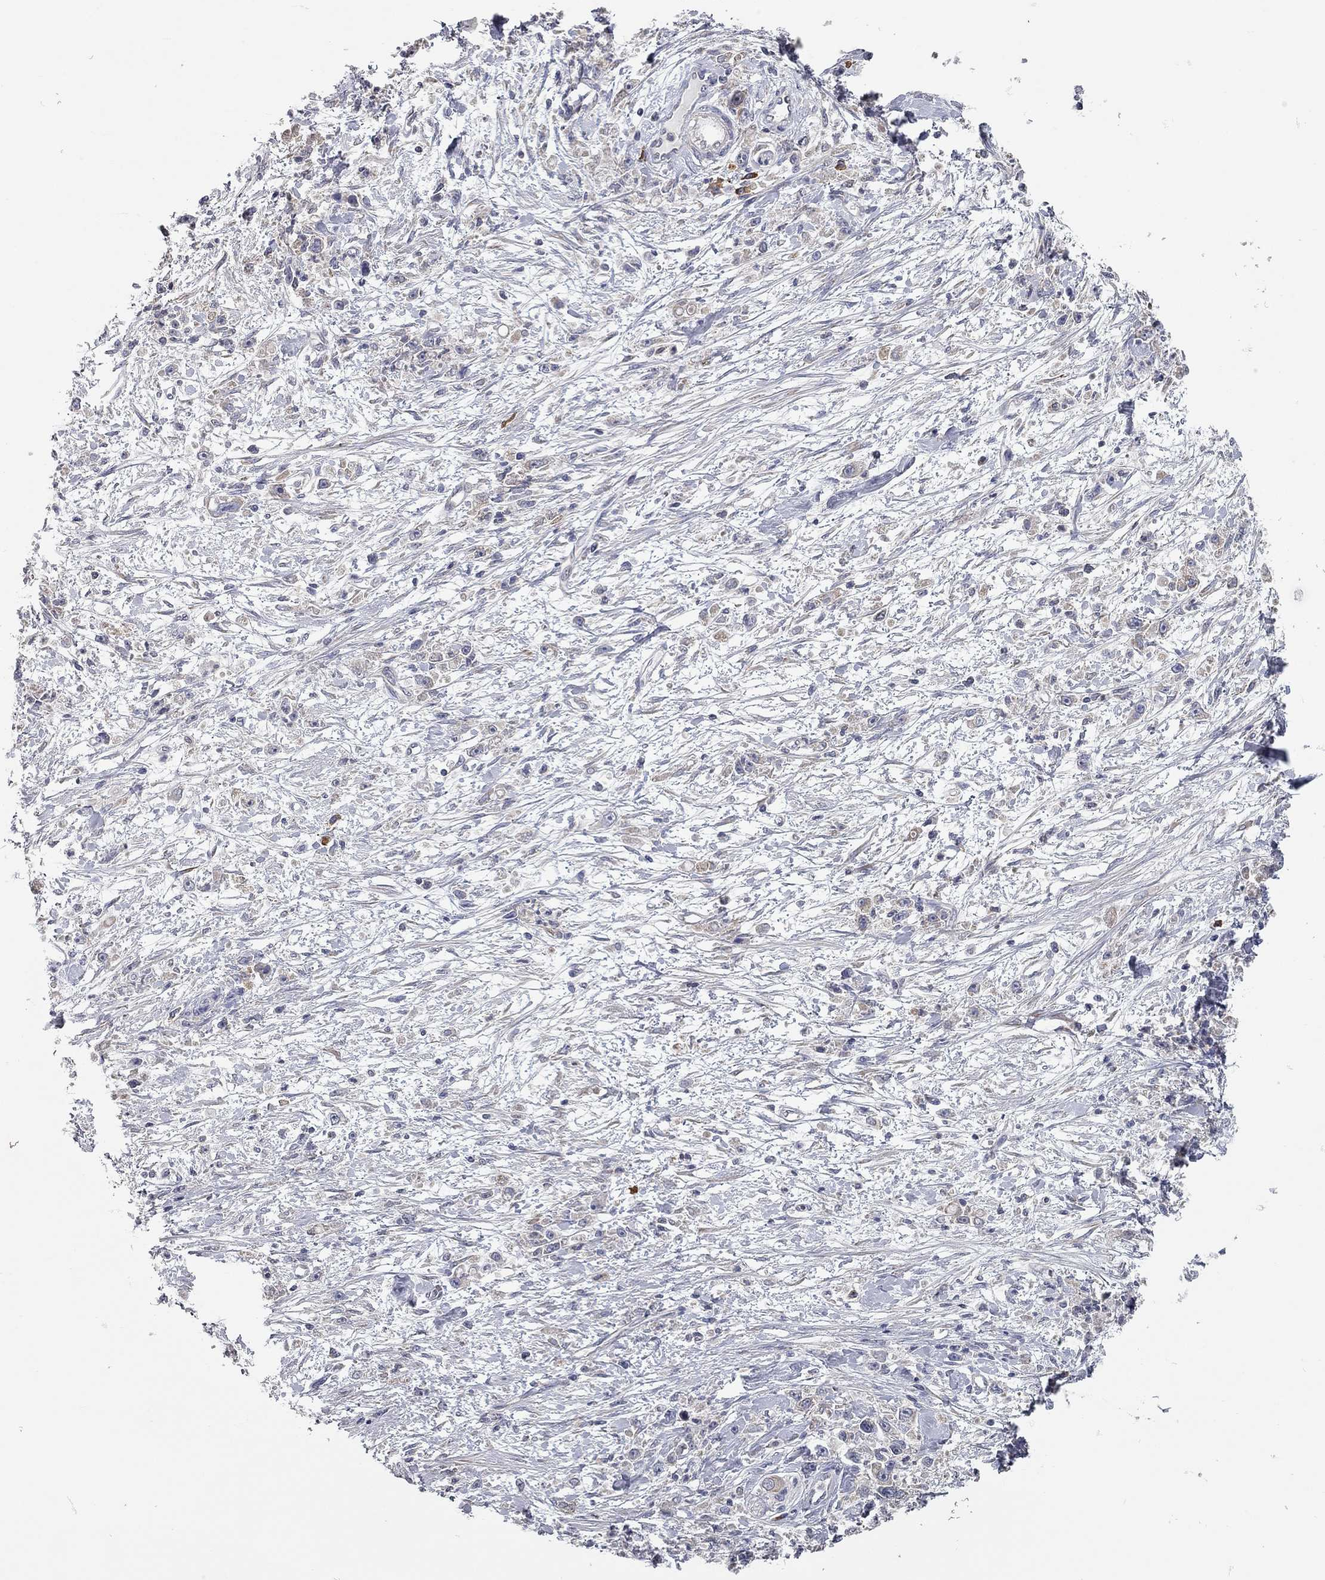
{"staining": {"intensity": "negative", "quantity": "none", "location": "none"}, "tissue": "stomach cancer", "cell_type": "Tumor cells", "image_type": "cancer", "snomed": [{"axis": "morphology", "description": "Adenocarcinoma, NOS"}, {"axis": "topography", "description": "Stomach"}], "caption": "Tumor cells show no significant staining in stomach adenocarcinoma.", "gene": "XAGE2", "patient": {"sex": "female", "age": 59}}